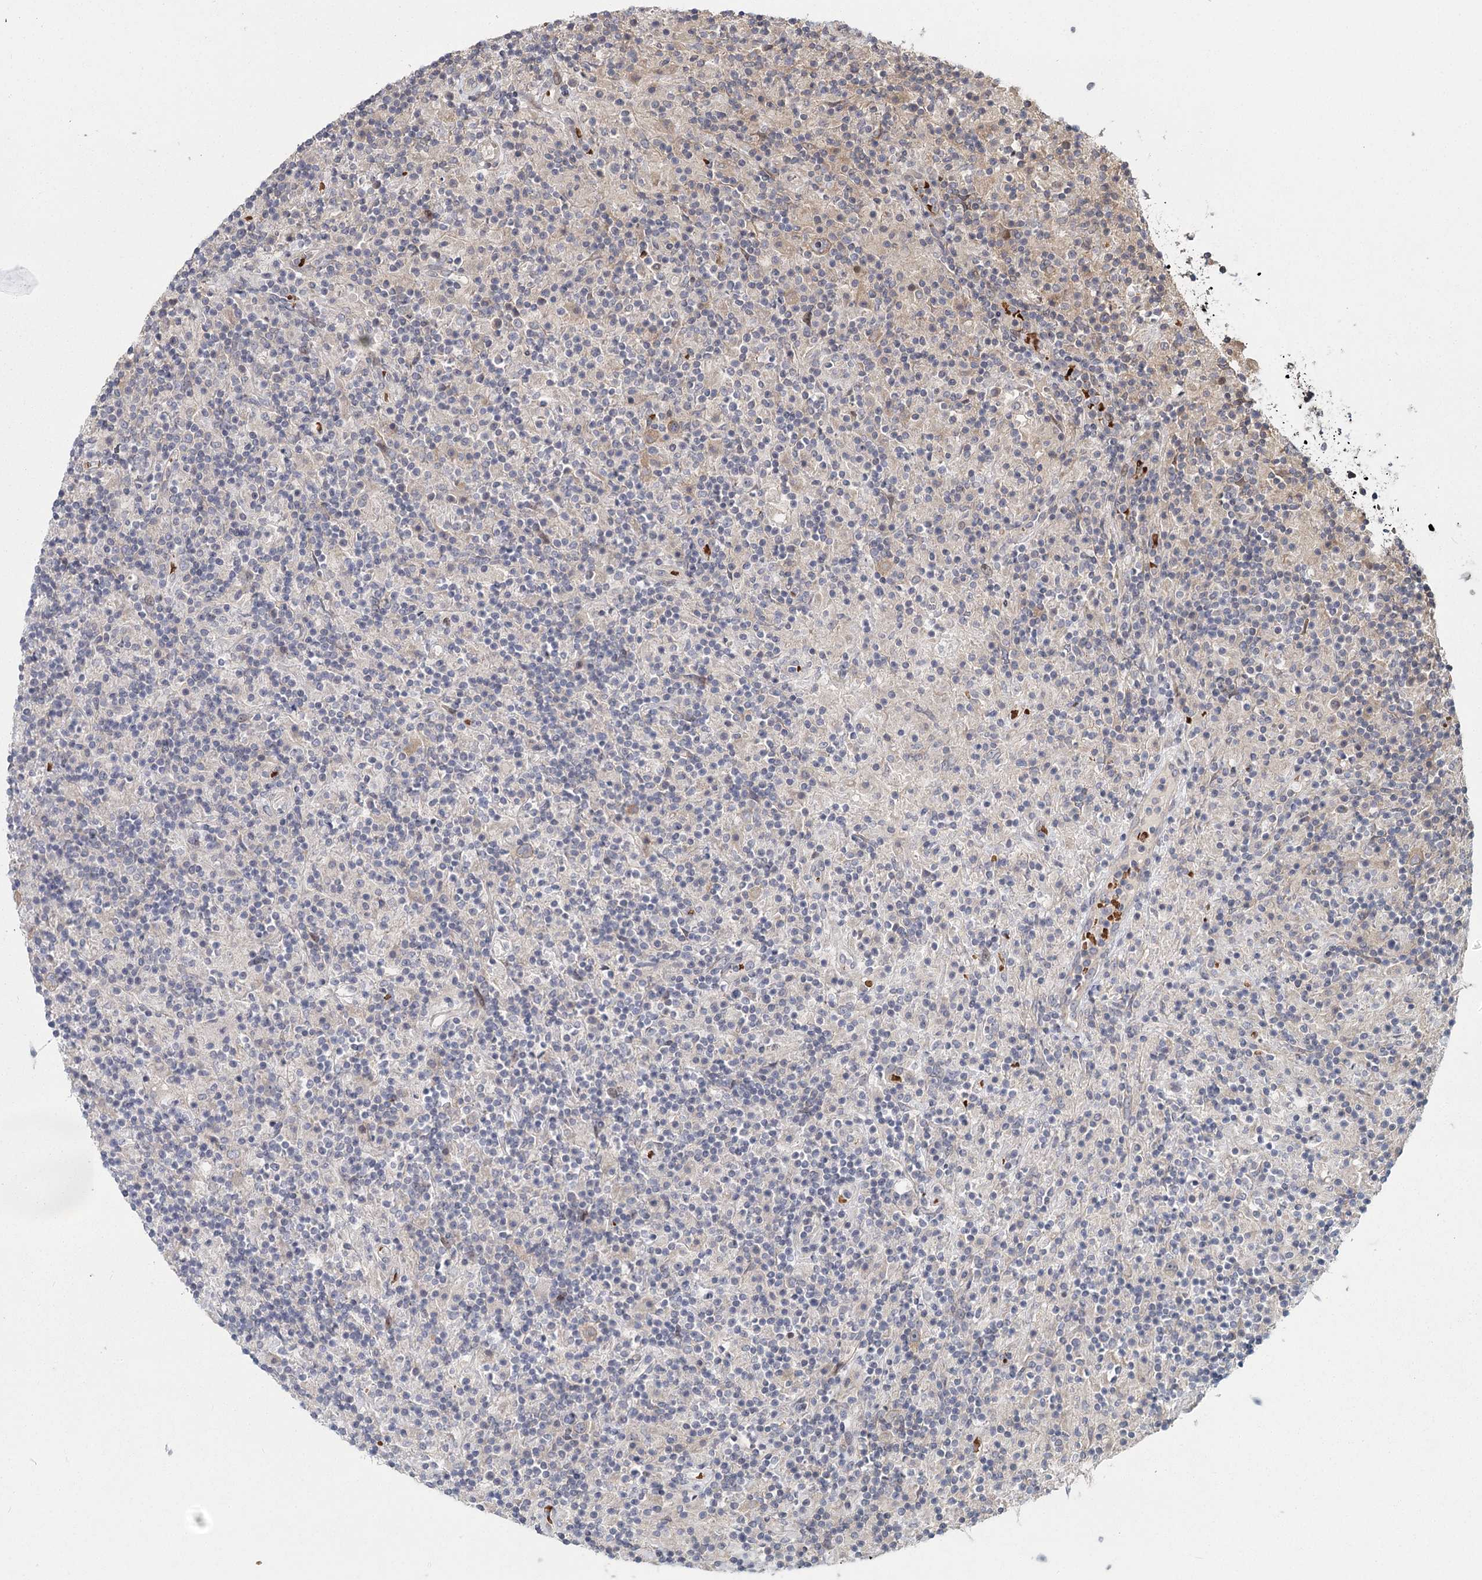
{"staining": {"intensity": "negative", "quantity": "none", "location": "none"}, "tissue": "lymphoma", "cell_type": "Tumor cells", "image_type": "cancer", "snomed": [{"axis": "morphology", "description": "Hodgkin's disease, NOS"}, {"axis": "topography", "description": "Lymph node"}], "caption": "An IHC image of Hodgkin's disease is shown. There is no staining in tumor cells of Hodgkin's disease. The staining is performed using DAB brown chromogen with nuclei counter-stained in using hematoxylin.", "gene": "RAPGEF6", "patient": {"sex": "male", "age": 70}}